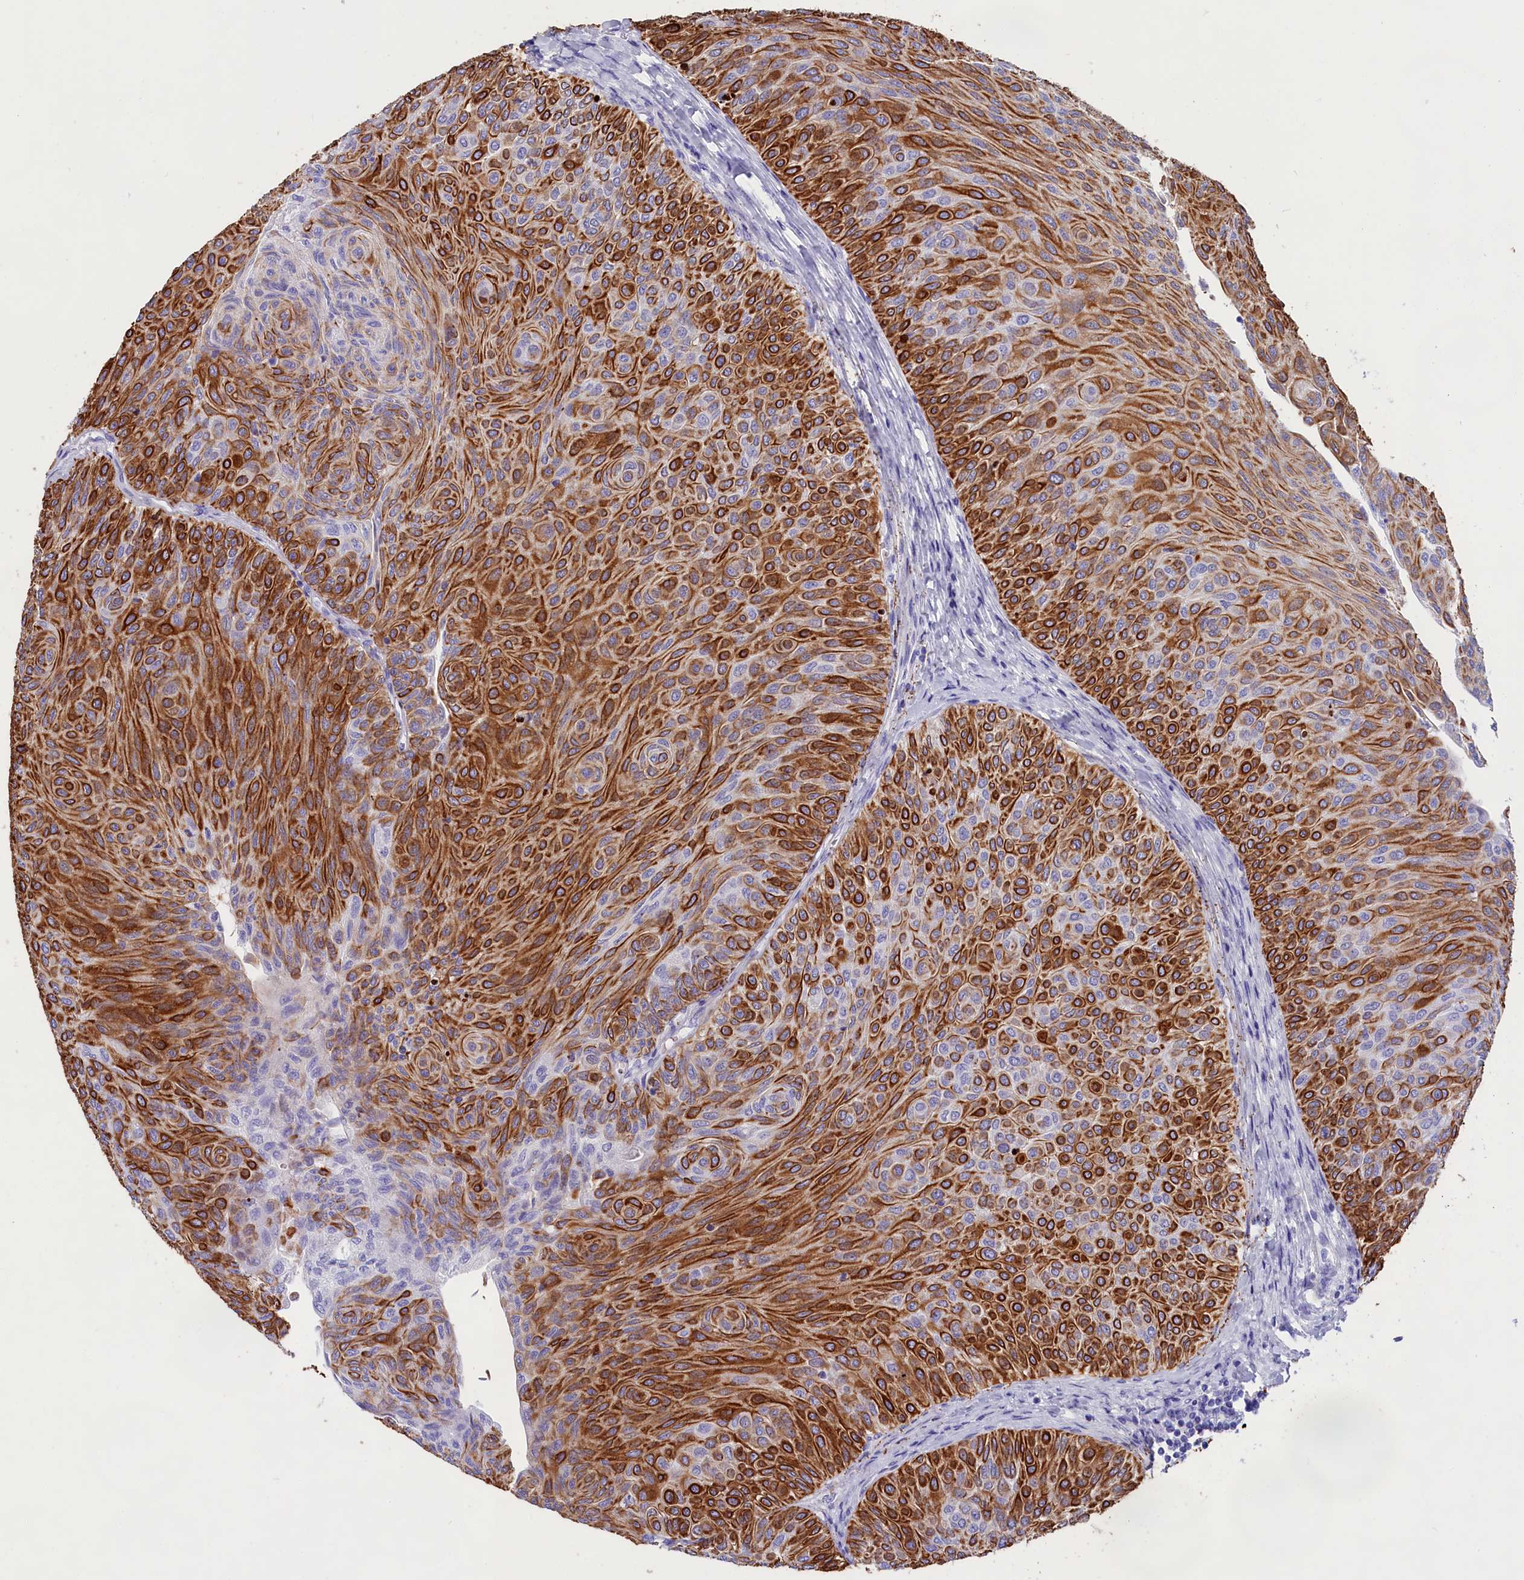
{"staining": {"intensity": "strong", "quantity": ">75%", "location": "cytoplasmic/membranous"}, "tissue": "urothelial cancer", "cell_type": "Tumor cells", "image_type": "cancer", "snomed": [{"axis": "morphology", "description": "Urothelial carcinoma, Low grade"}, {"axis": "topography", "description": "Urinary bladder"}], "caption": "DAB immunohistochemical staining of human urothelial carcinoma (low-grade) displays strong cytoplasmic/membranous protein staining in about >75% of tumor cells.", "gene": "SULT2A1", "patient": {"sex": "male", "age": 78}}